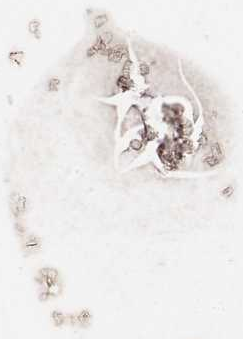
{"staining": {"intensity": "moderate", "quantity": "<25%", "location": "nuclear"}, "tissue": "cerebellum", "cell_type": "Cells in granular layer", "image_type": "normal", "snomed": [{"axis": "morphology", "description": "Normal tissue, NOS"}, {"axis": "topography", "description": "Cerebellum"}], "caption": "About <25% of cells in granular layer in benign cerebellum exhibit moderate nuclear protein staining as visualized by brown immunohistochemical staining.", "gene": "PSMA7", "patient": {"sex": "male", "age": 70}}